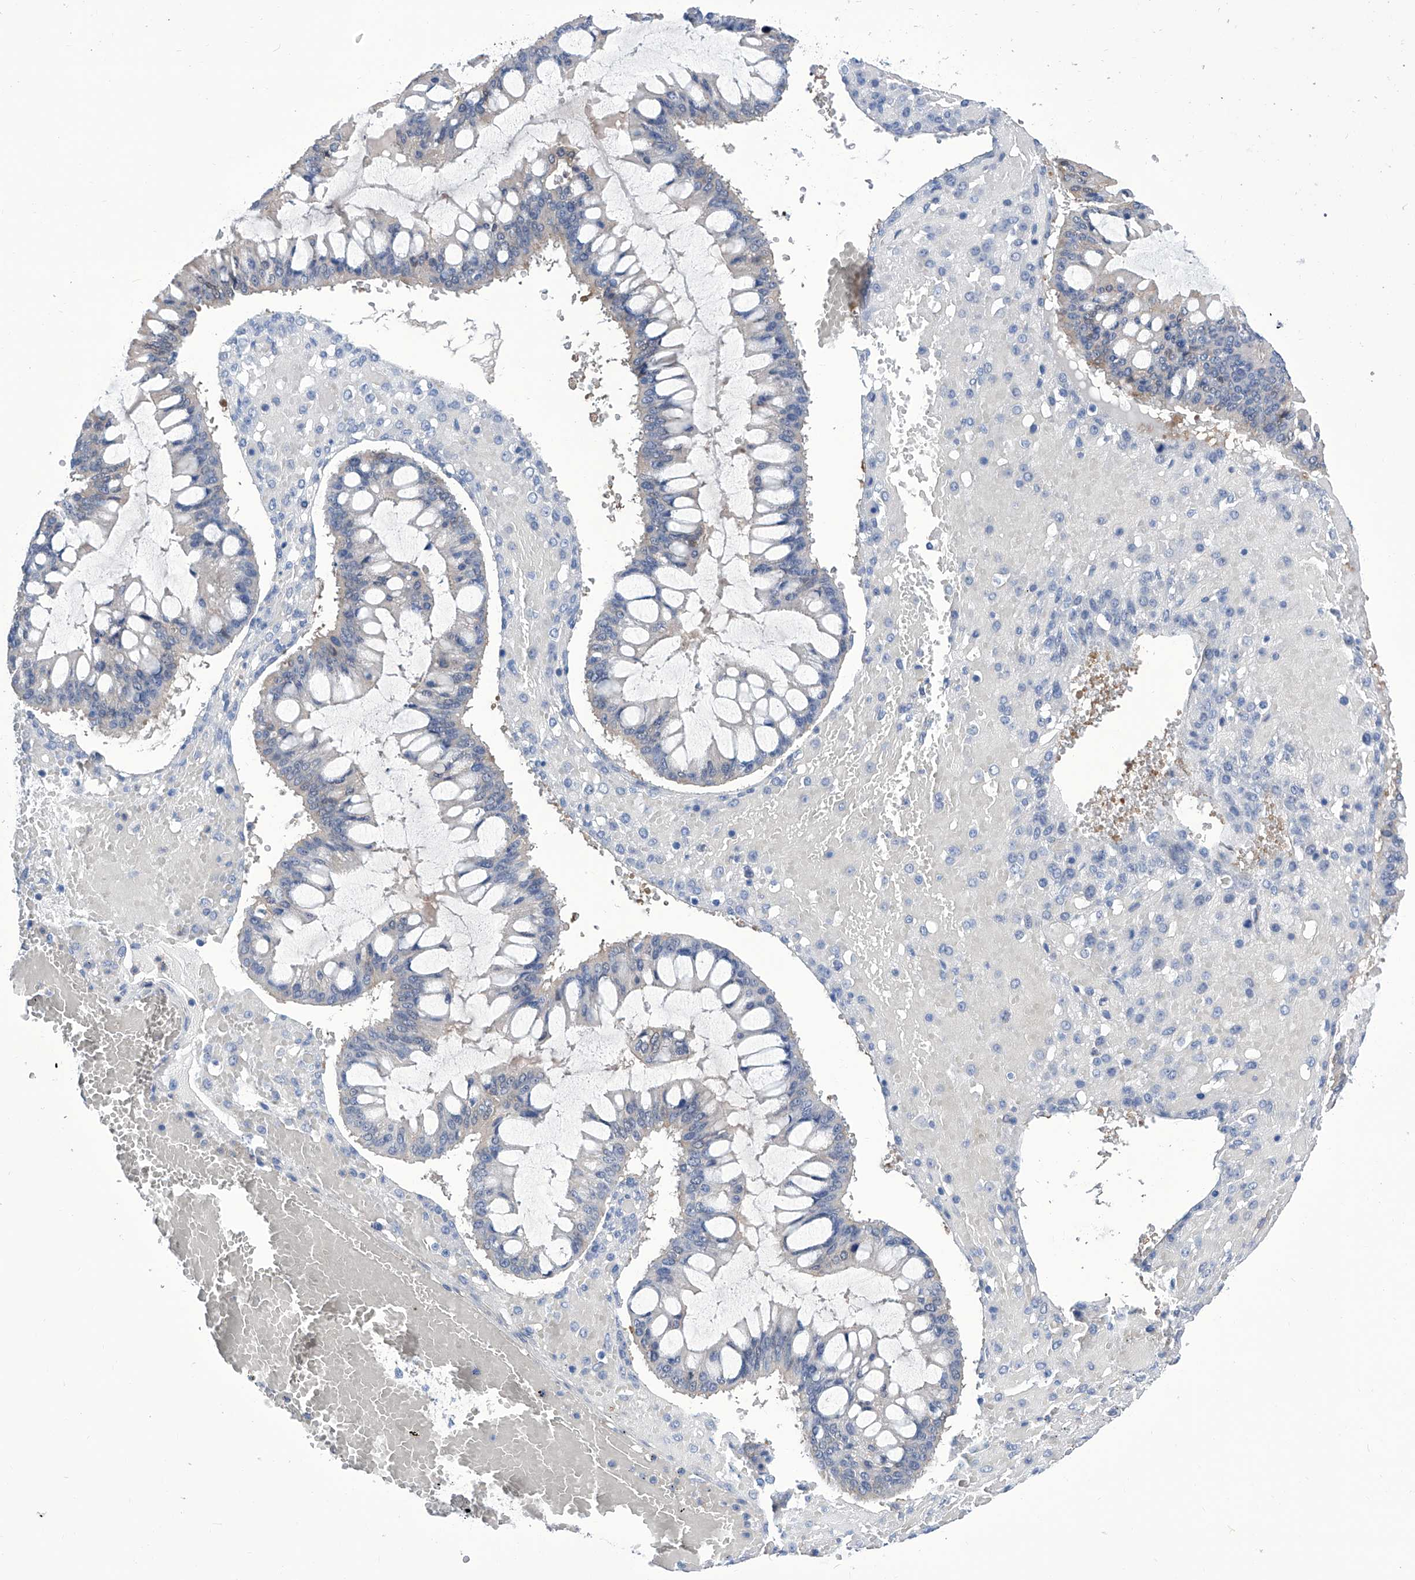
{"staining": {"intensity": "negative", "quantity": "none", "location": "none"}, "tissue": "ovarian cancer", "cell_type": "Tumor cells", "image_type": "cancer", "snomed": [{"axis": "morphology", "description": "Cystadenocarcinoma, mucinous, NOS"}, {"axis": "topography", "description": "Ovary"}], "caption": "Human ovarian cancer stained for a protein using IHC reveals no positivity in tumor cells.", "gene": "IMPA2", "patient": {"sex": "female", "age": 73}}